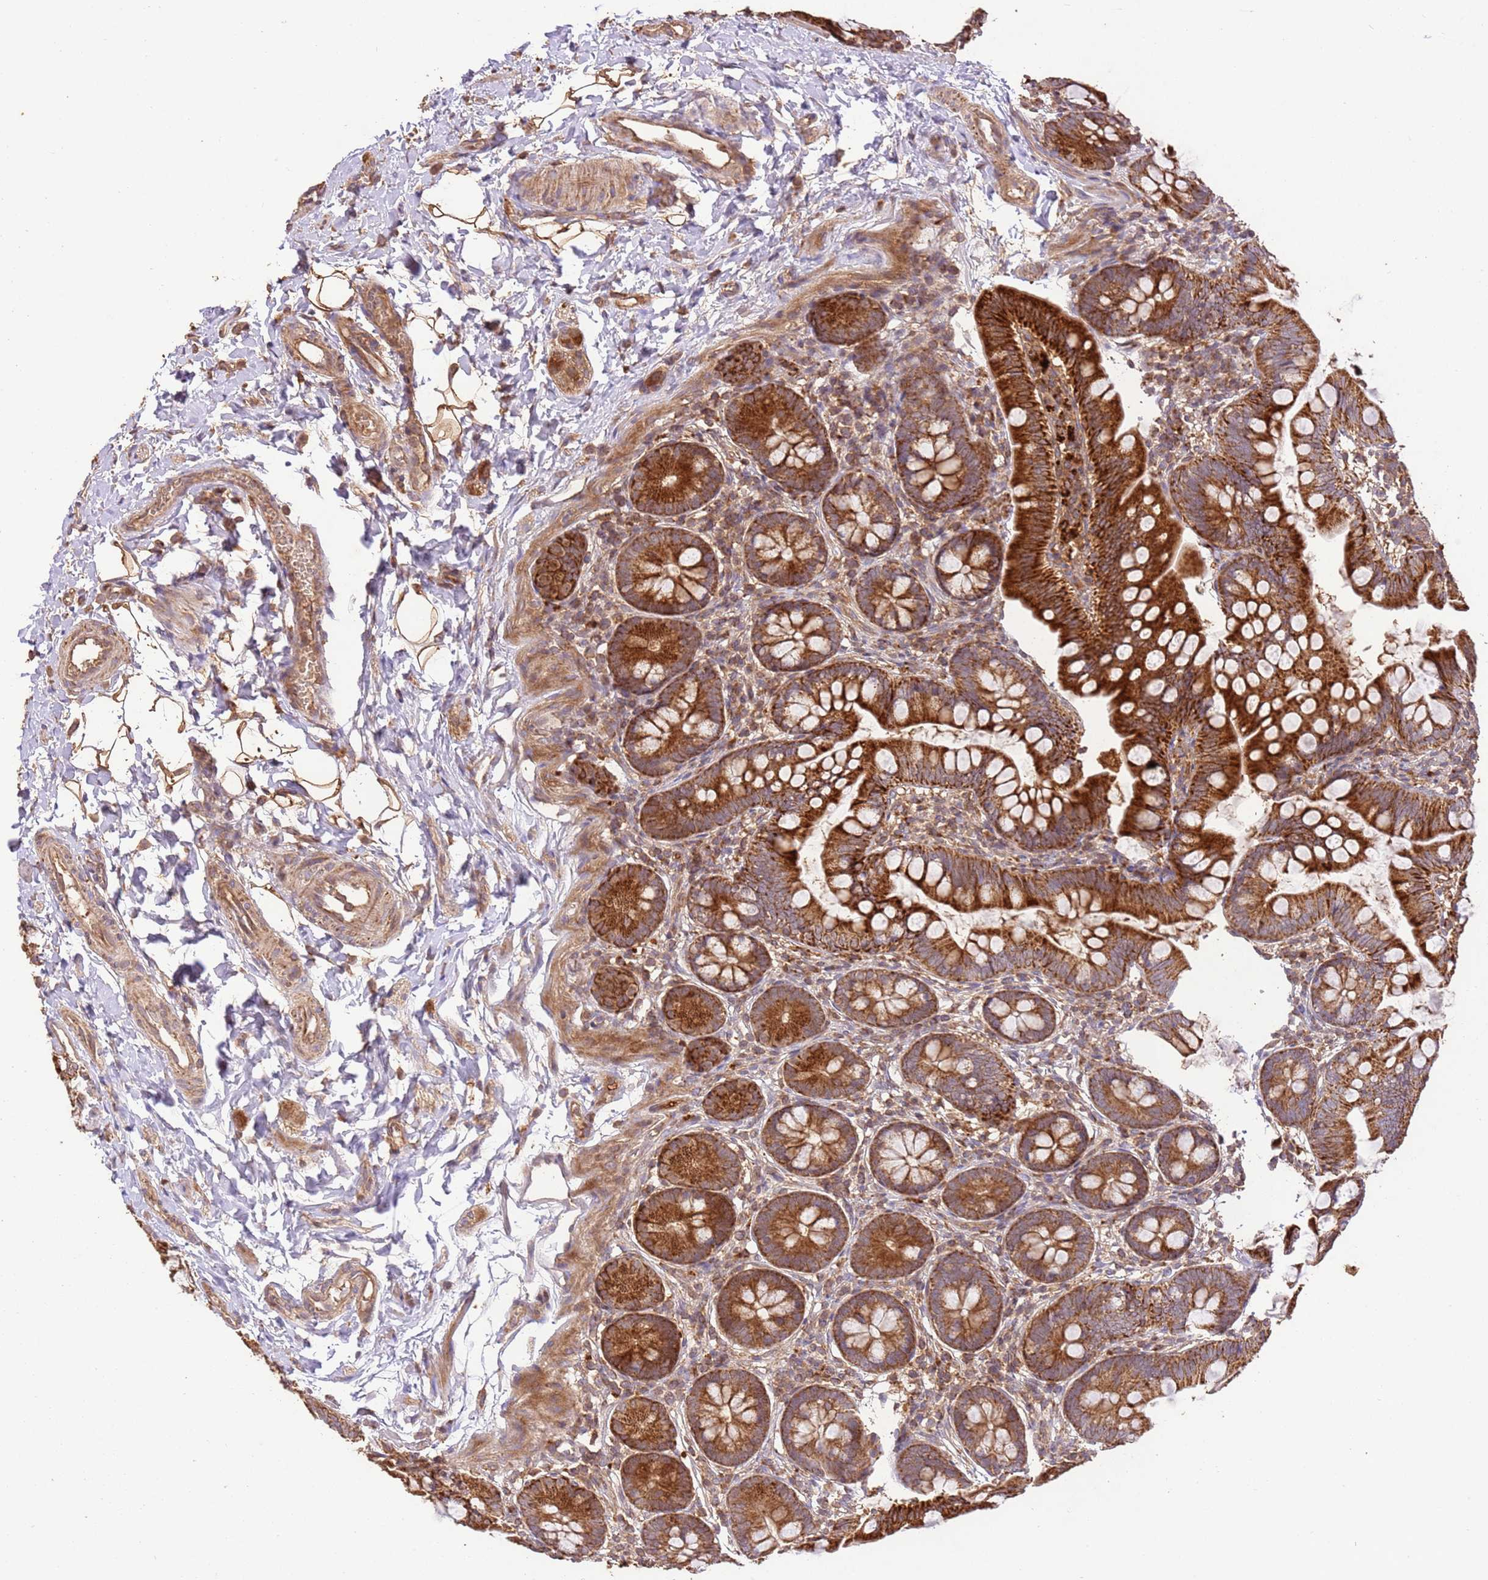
{"staining": {"intensity": "strong", "quantity": ">75%", "location": "cytoplasmic/membranous"}, "tissue": "small intestine", "cell_type": "Glandular cells", "image_type": "normal", "snomed": [{"axis": "morphology", "description": "Normal tissue, NOS"}, {"axis": "topography", "description": "Small intestine"}], "caption": "Normal small intestine displays strong cytoplasmic/membranous staining in about >75% of glandular cells, visualized by immunohistochemistry.", "gene": "LRRC28", "patient": {"sex": "male", "age": 7}}